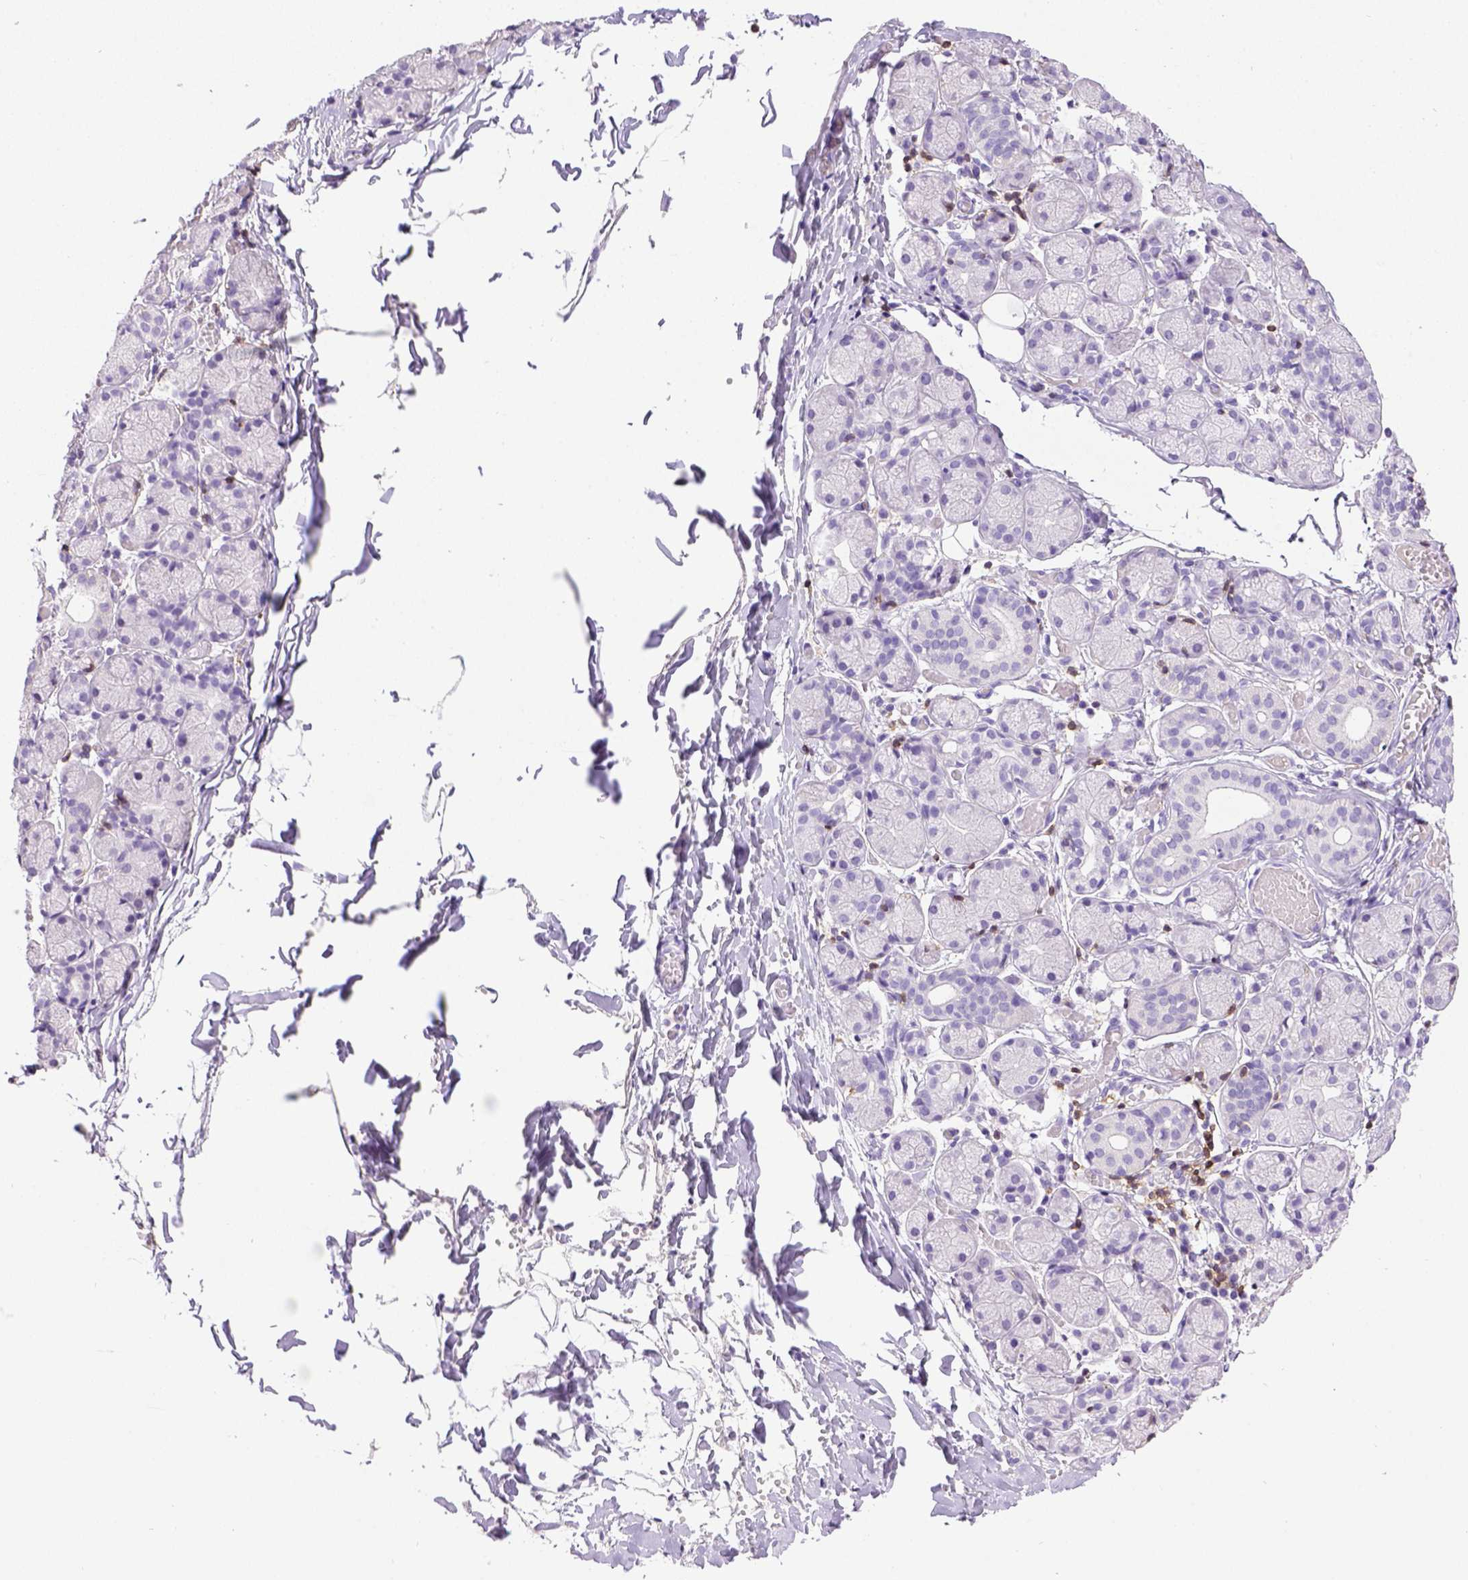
{"staining": {"intensity": "negative", "quantity": "none", "location": "none"}, "tissue": "salivary gland", "cell_type": "Glandular cells", "image_type": "normal", "snomed": [{"axis": "morphology", "description": "Normal tissue, NOS"}, {"axis": "topography", "description": "Salivary gland"}, {"axis": "topography", "description": "Peripheral nerve tissue"}], "caption": "The photomicrograph exhibits no staining of glandular cells in benign salivary gland. (Stains: DAB (3,3'-diaminobenzidine) immunohistochemistry with hematoxylin counter stain, Microscopy: brightfield microscopy at high magnification).", "gene": "CD3E", "patient": {"sex": "female", "age": 24}}